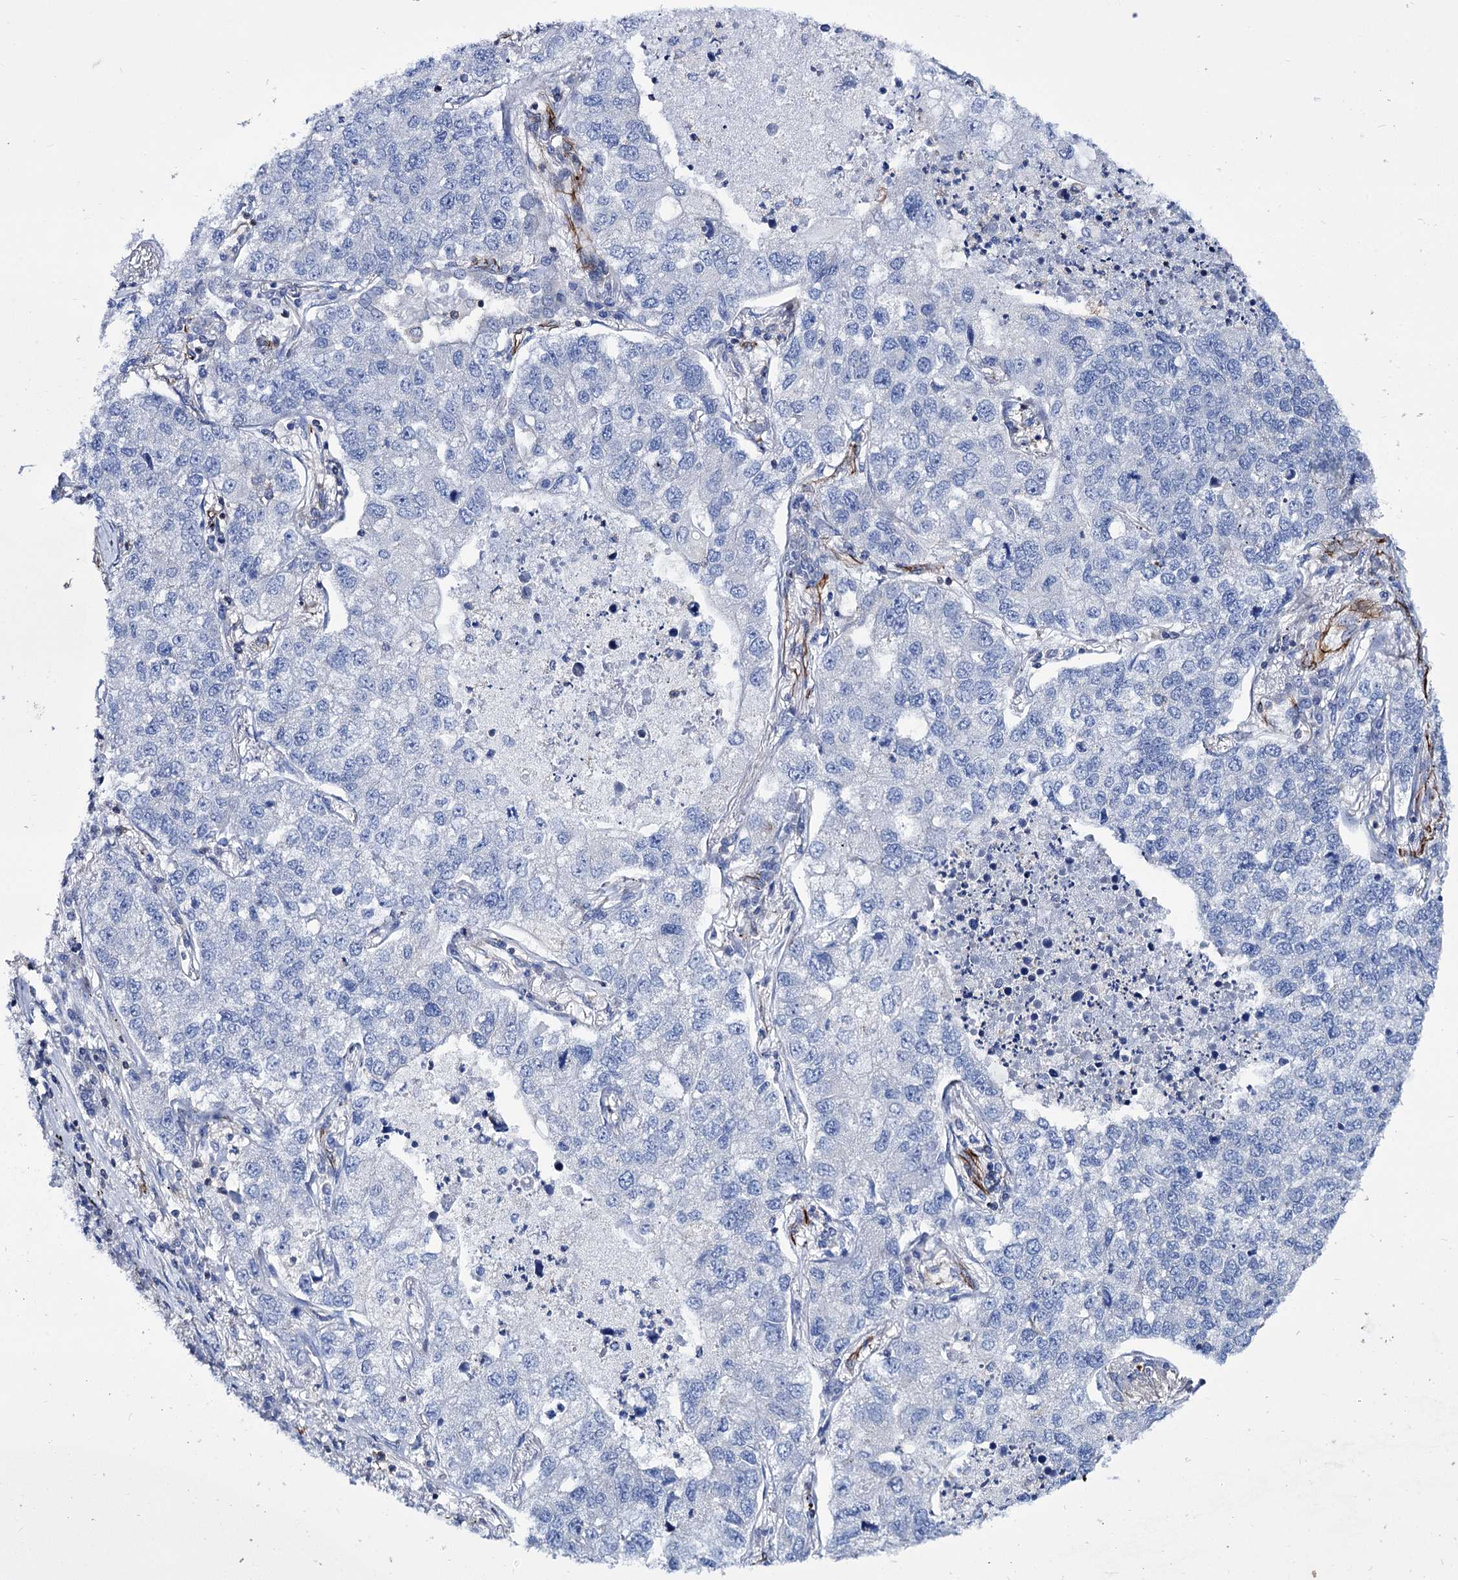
{"staining": {"intensity": "negative", "quantity": "none", "location": "none"}, "tissue": "lung cancer", "cell_type": "Tumor cells", "image_type": "cancer", "snomed": [{"axis": "morphology", "description": "Adenocarcinoma, NOS"}, {"axis": "topography", "description": "Lung"}], "caption": "This is a micrograph of immunohistochemistry (IHC) staining of adenocarcinoma (lung), which shows no staining in tumor cells.", "gene": "AXL", "patient": {"sex": "male", "age": 49}}